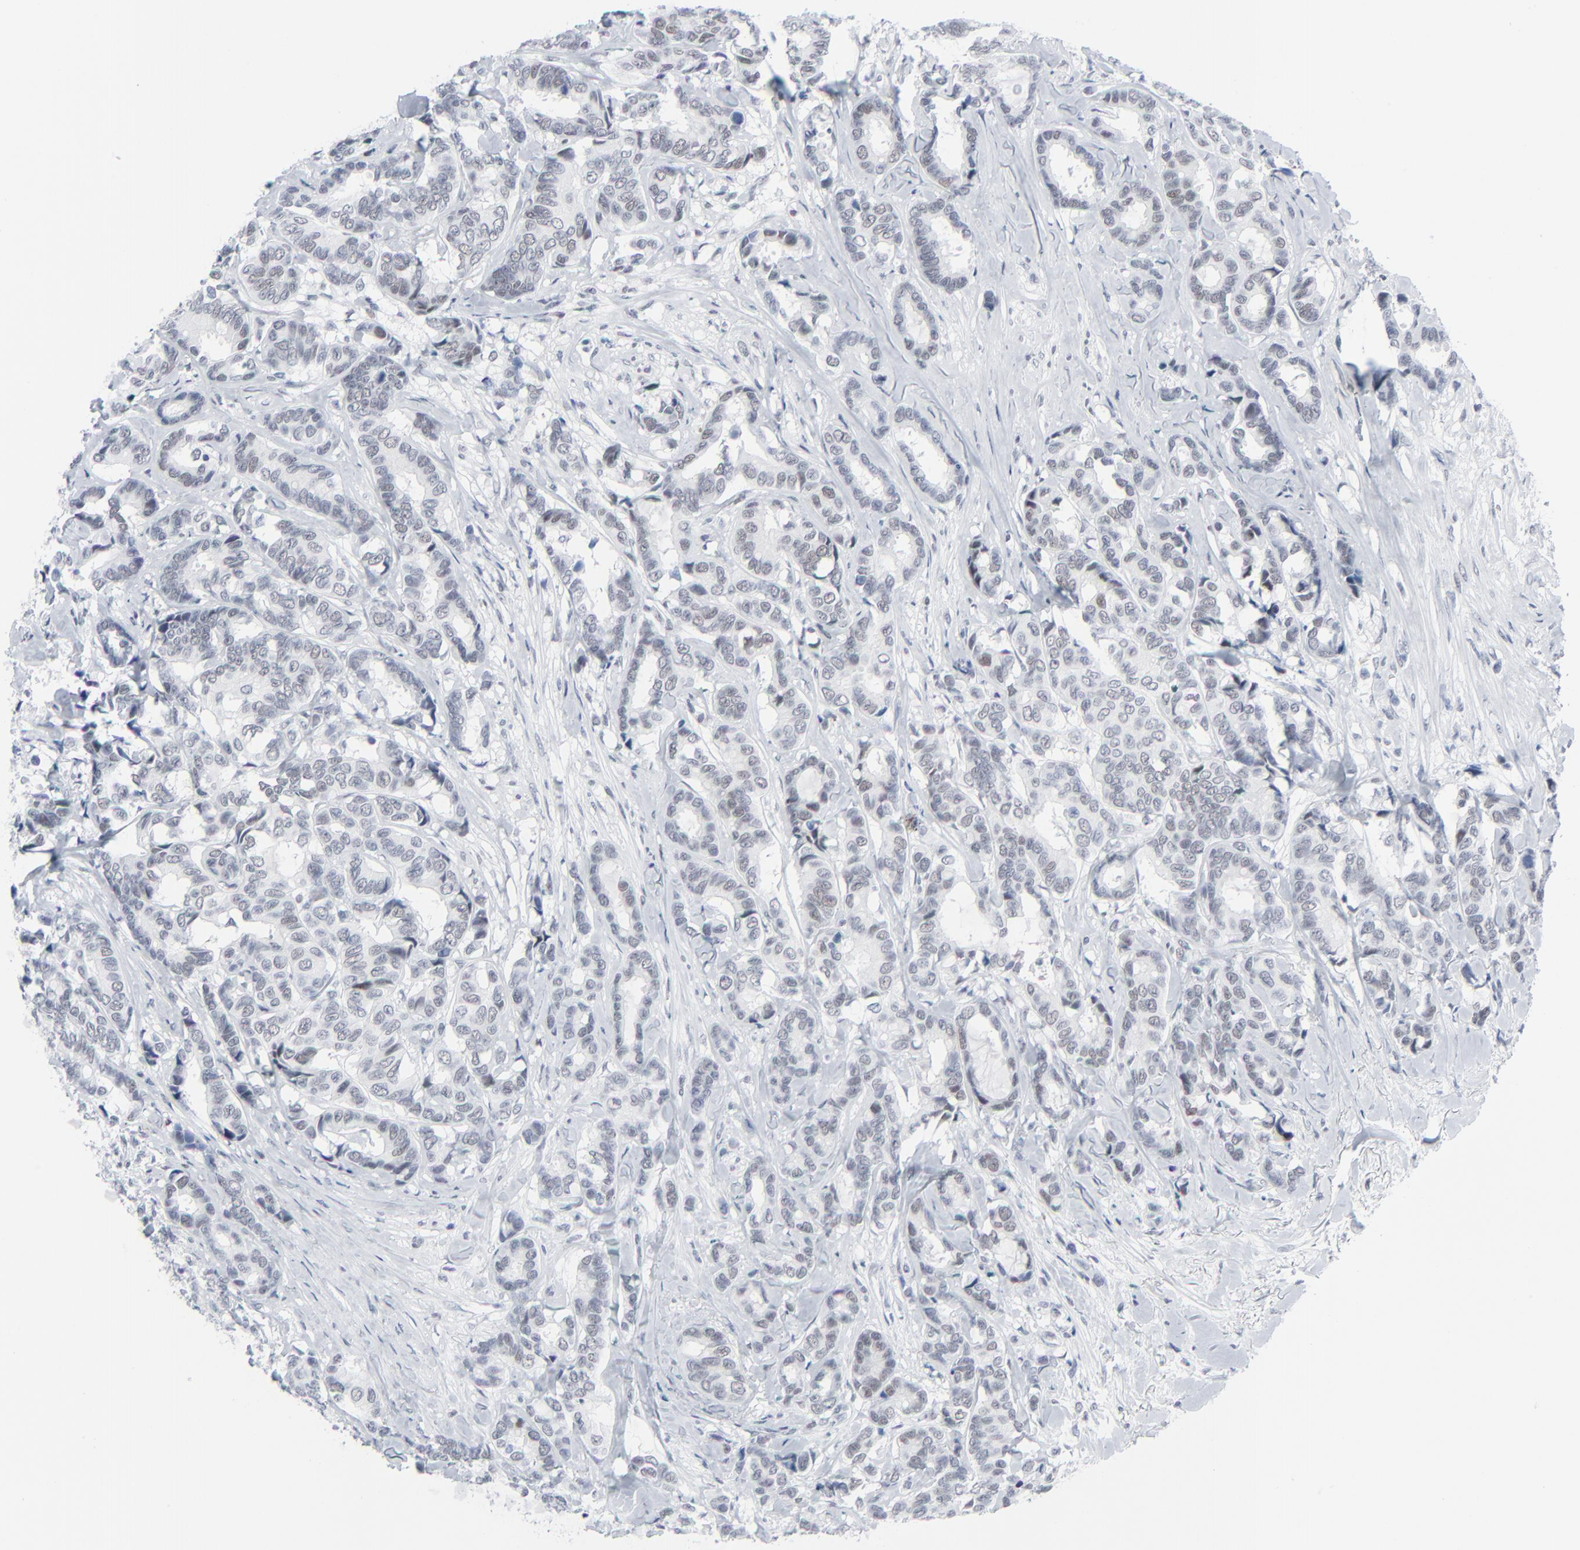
{"staining": {"intensity": "moderate", "quantity": ">75%", "location": "nuclear"}, "tissue": "breast cancer", "cell_type": "Tumor cells", "image_type": "cancer", "snomed": [{"axis": "morphology", "description": "Duct carcinoma"}, {"axis": "topography", "description": "Breast"}], "caption": "The image shows staining of invasive ductal carcinoma (breast), revealing moderate nuclear protein staining (brown color) within tumor cells.", "gene": "SIRT1", "patient": {"sex": "female", "age": 87}}